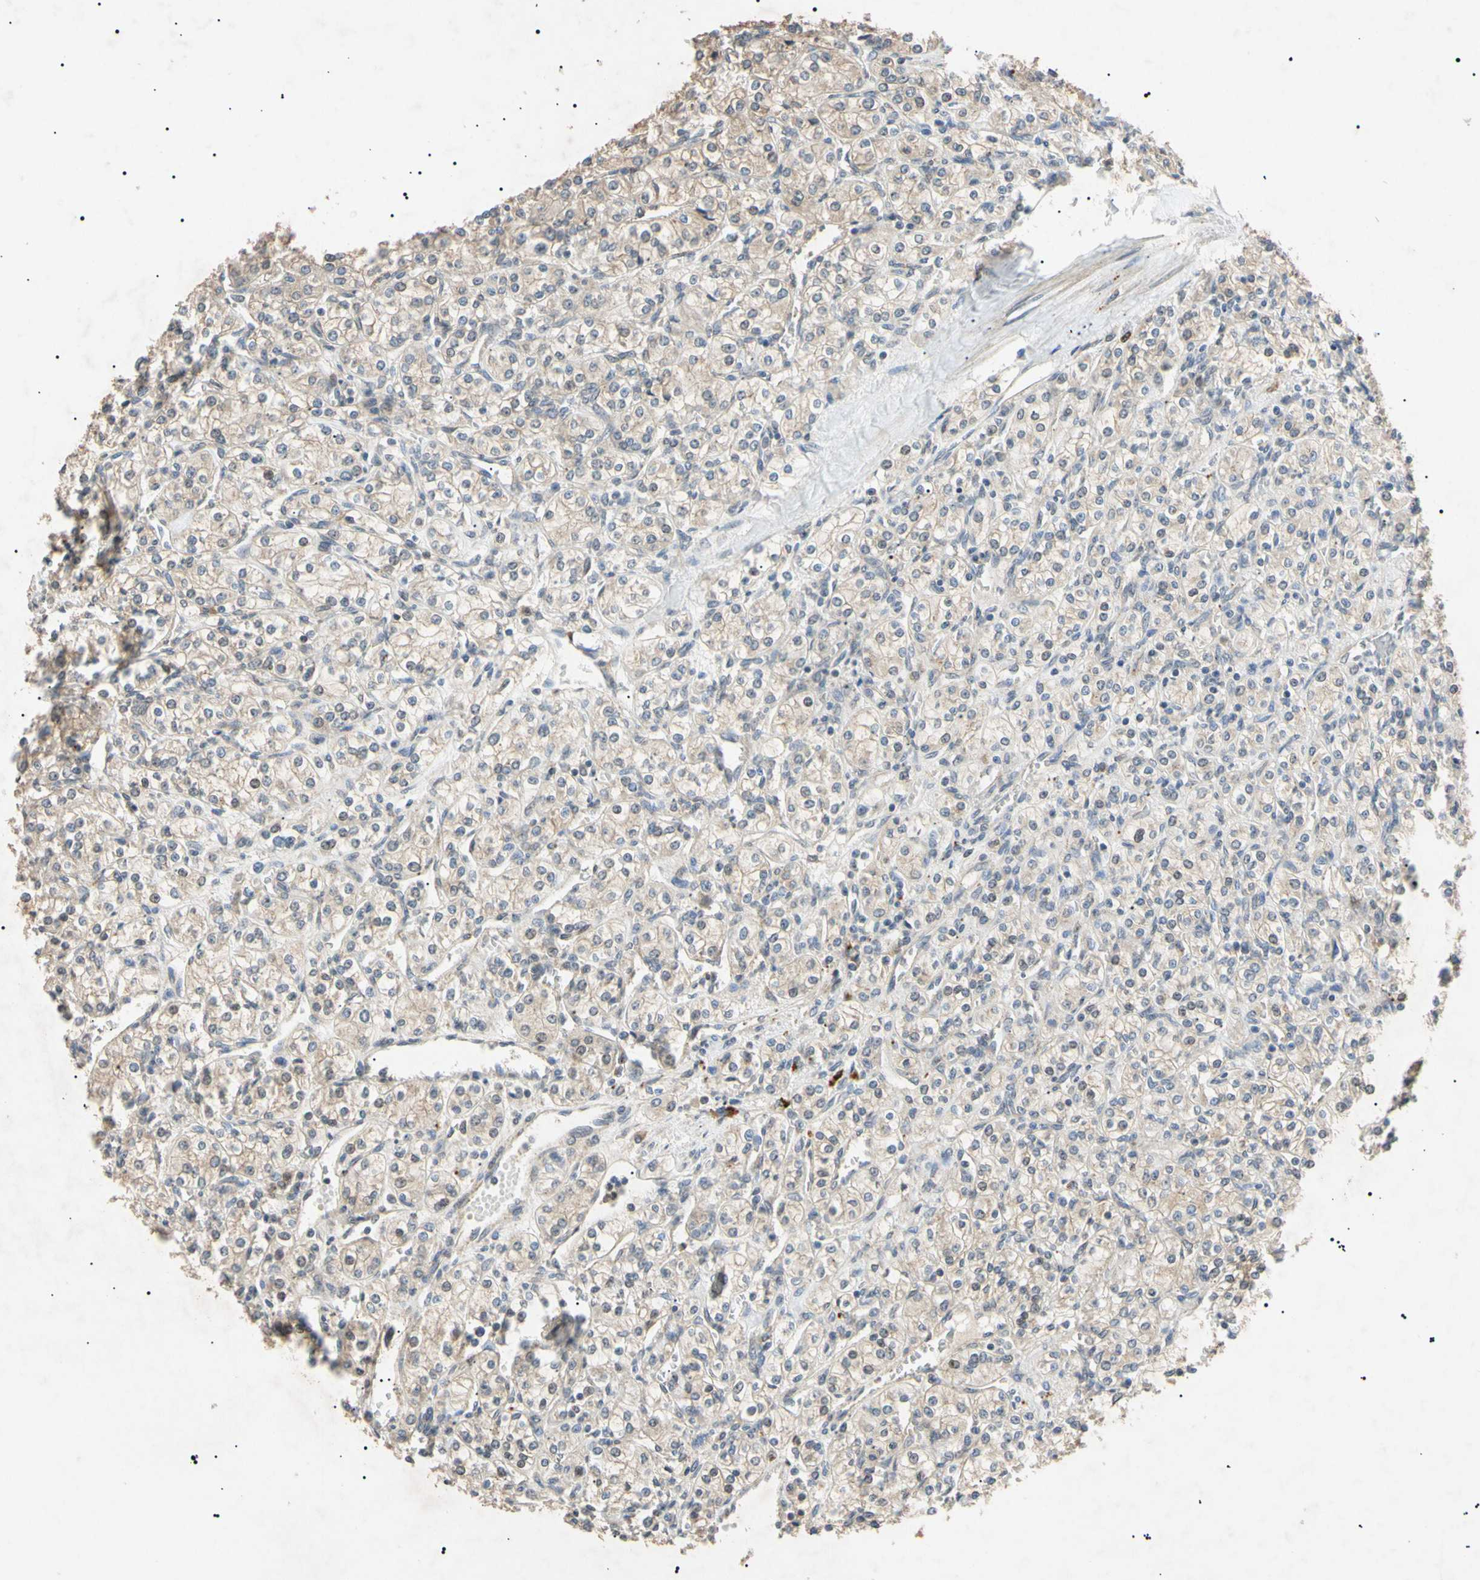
{"staining": {"intensity": "weak", "quantity": "<25%", "location": "cytoplasmic/membranous"}, "tissue": "renal cancer", "cell_type": "Tumor cells", "image_type": "cancer", "snomed": [{"axis": "morphology", "description": "Adenocarcinoma, NOS"}, {"axis": "topography", "description": "Kidney"}], "caption": "Adenocarcinoma (renal) was stained to show a protein in brown. There is no significant expression in tumor cells. (Stains: DAB (3,3'-diaminobenzidine) IHC with hematoxylin counter stain, Microscopy: brightfield microscopy at high magnification).", "gene": "TUBB4A", "patient": {"sex": "male", "age": 77}}